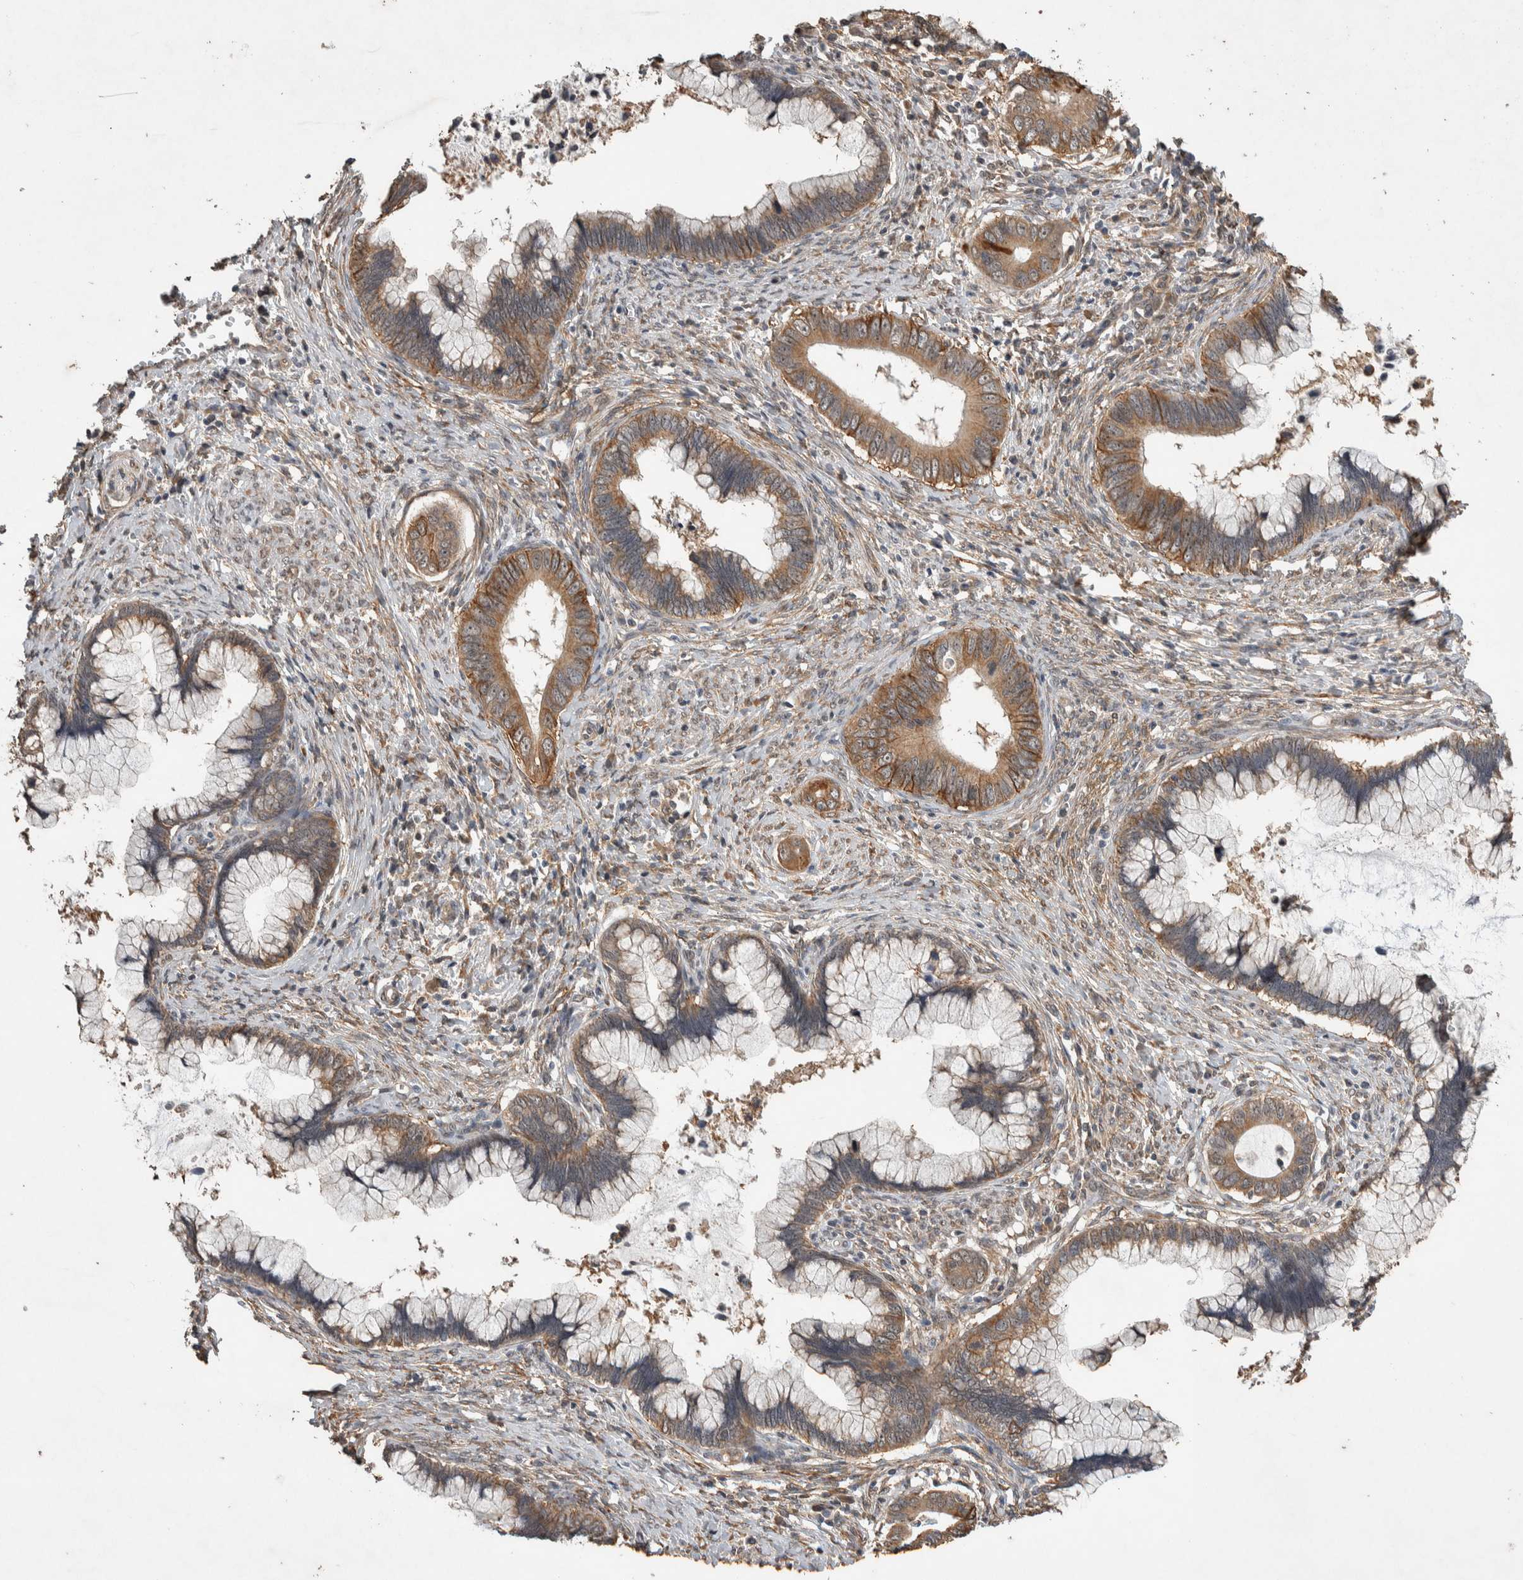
{"staining": {"intensity": "moderate", "quantity": ">75%", "location": "cytoplasmic/membranous"}, "tissue": "cervical cancer", "cell_type": "Tumor cells", "image_type": "cancer", "snomed": [{"axis": "morphology", "description": "Adenocarcinoma, NOS"}, {"axis": "topography", "description": "Cervix"}], "caption": "About >75% of tumor cells in human cervical cancer (adenocarcinoma) exhibit moderate cytoplasmic/membranous protein staining as visualized by brown immunohistochemical staining.", "gene": "DVL2", "patient": {"sex": "female", "age": 44}}